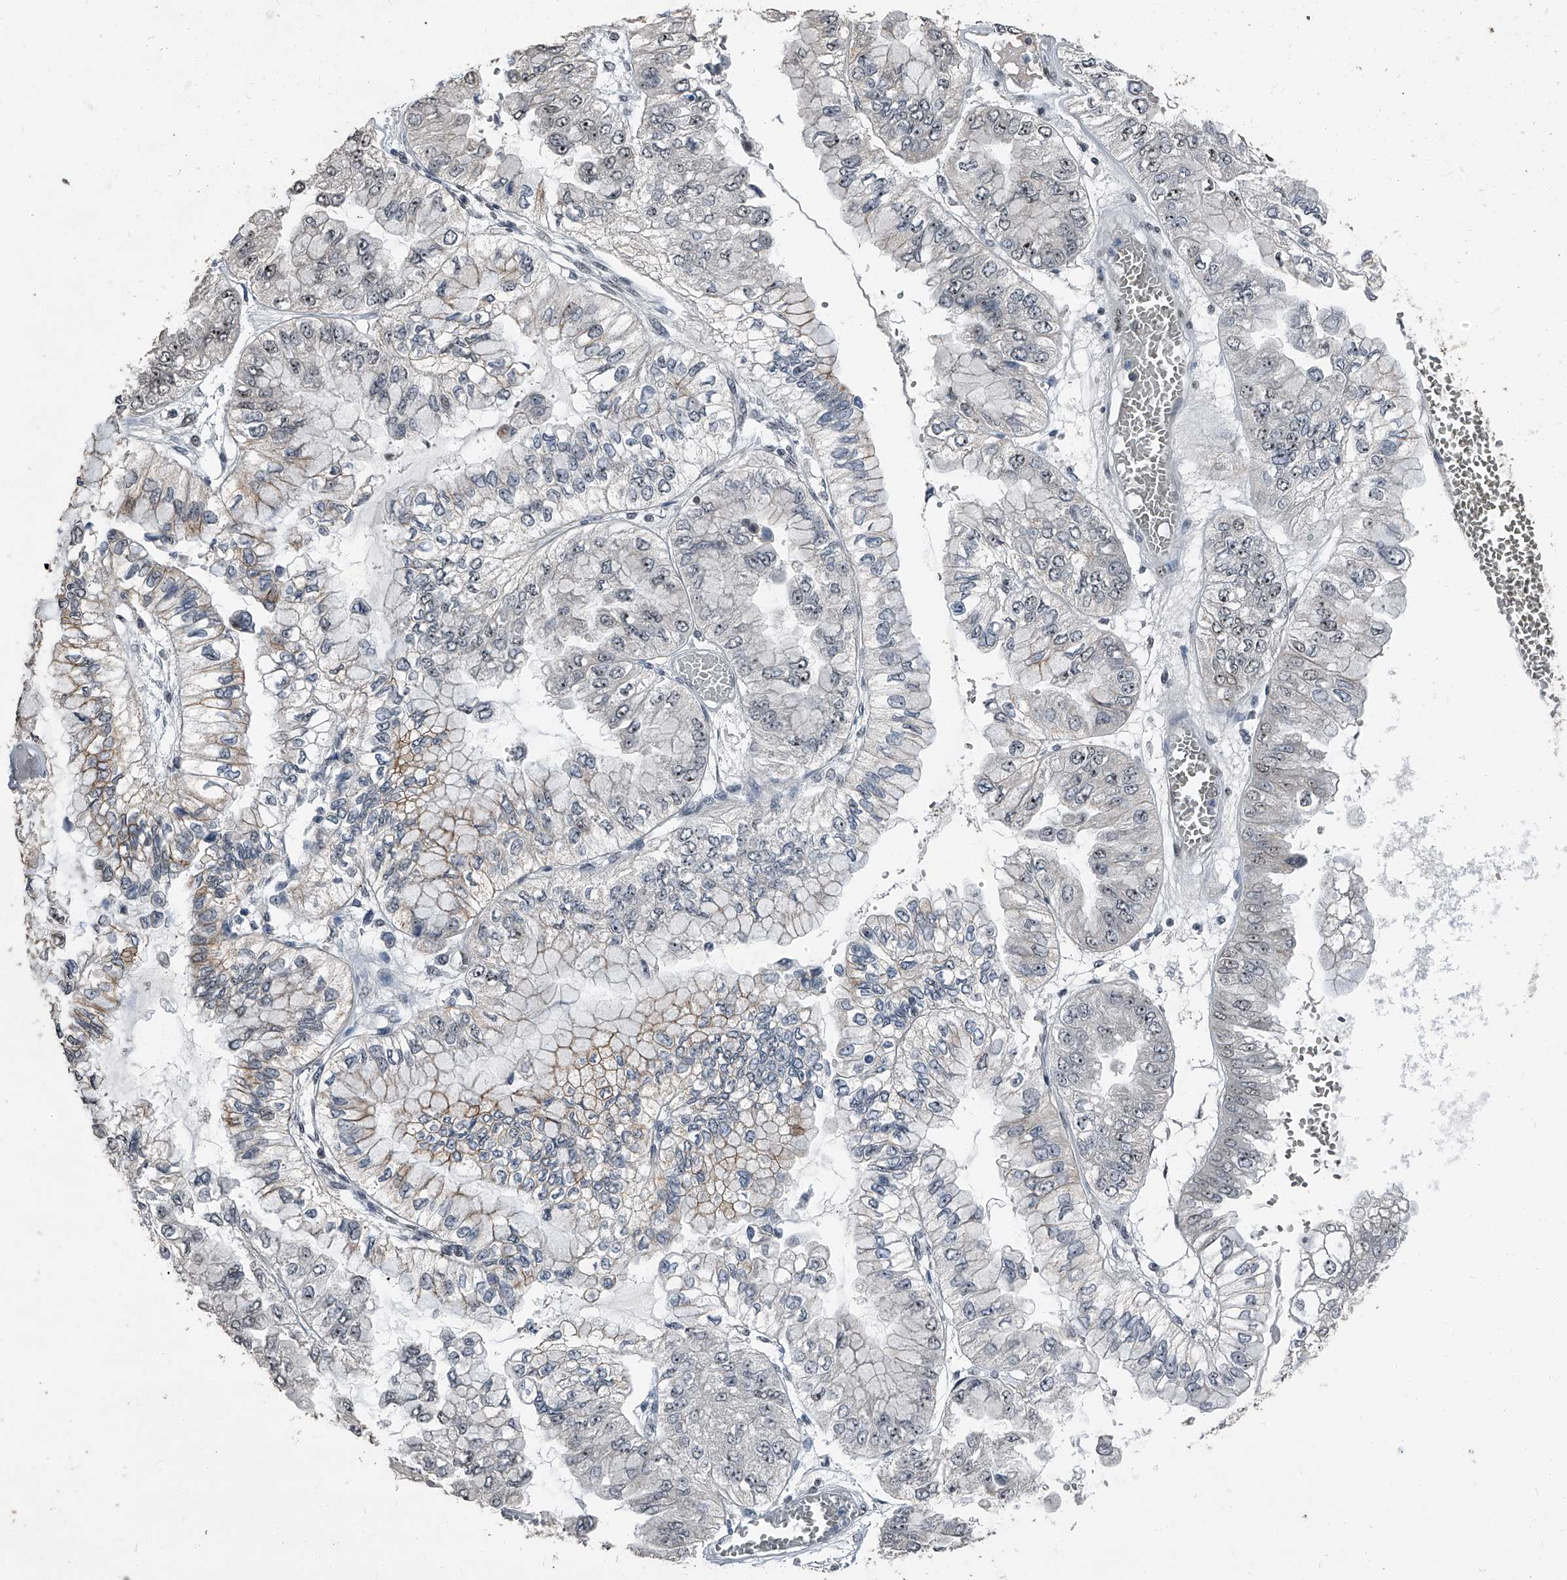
{"staining": {"intensity": "weak", "quantity": "25%-75%", "location": "cytoplasmic/membranous,nuclear"}, "tissue": "liver cancer", "cell_type": "Tumor cells", "image_type": "cancer", "snomed": [{"axis": "morphology", "description": "Cholangiocarcinoma"}, {"axis": "topography", "description": "Liver"}], "caption": "Immunohistochemical staining of human liver cholangiocarcinoma shows low levels of weak cytoplasmic/membranous and nuclear positivity in about 25%-75% of tumor cells.", "gene": "TCOF1", "patient": {"sex": "female", "age": 79}}